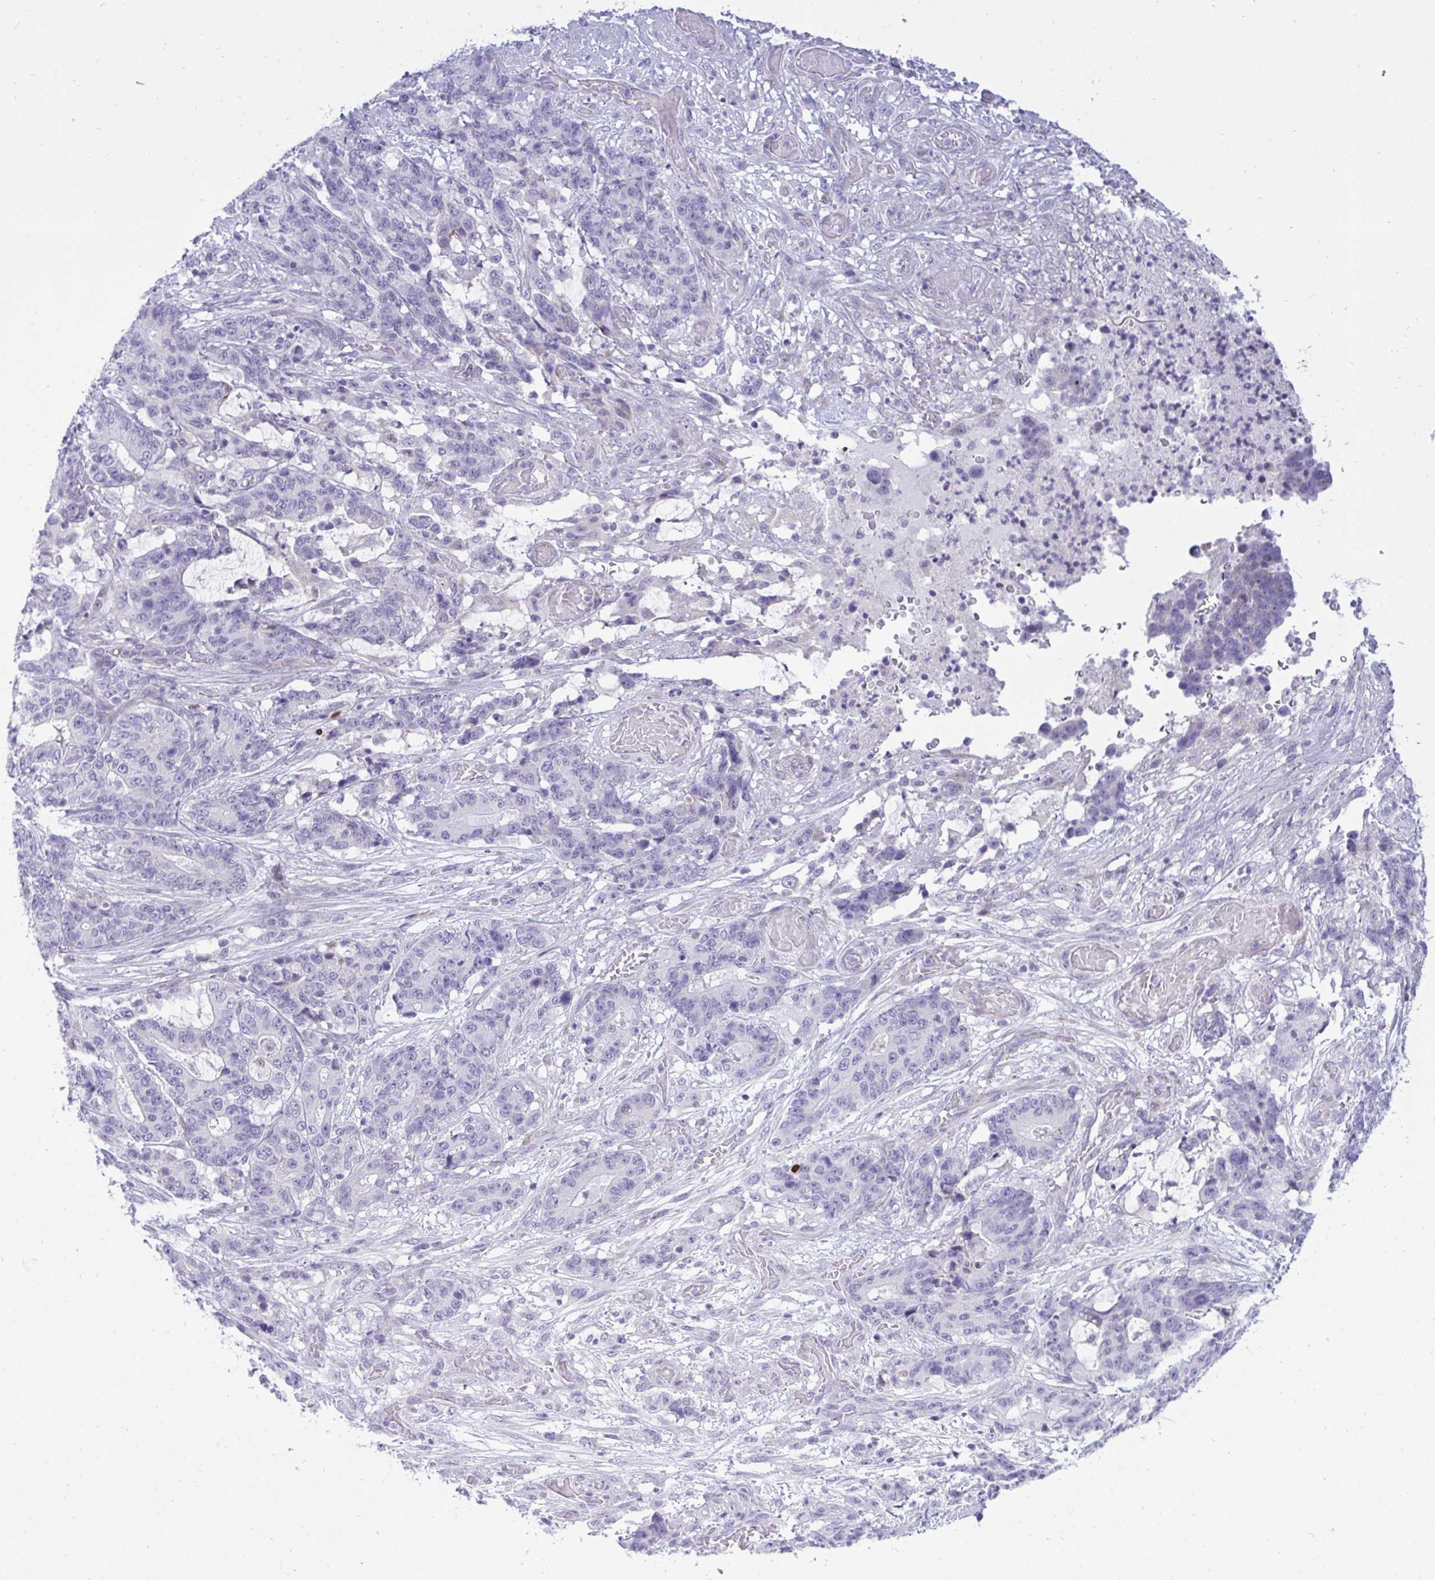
{"staining": {"intensity": "moderate", "quantity": "<25%", "location": "cytoplasmic/membranous"}, "tissue": "stomach cancer", "cell_type": "Tumor cells", "image_type": "cancer", "snomed": [{"axis": "morphology", "description": "Normal tissue, NOS"}, {"axis": "morphology", "description": "Adenocarcinoma, NOS"}, {"axis": "topography", "description": "Stomach"}], "caption": "Tumor cells display moderate cytoplasmic/membranous expression in about <25% of cells in adenocarcinoma (stomach). (DAB IHC, brown staining for protein, blue staining for nuclei).", "gene": "EPOP", "patient": {"sex": "female", "age": 64}}